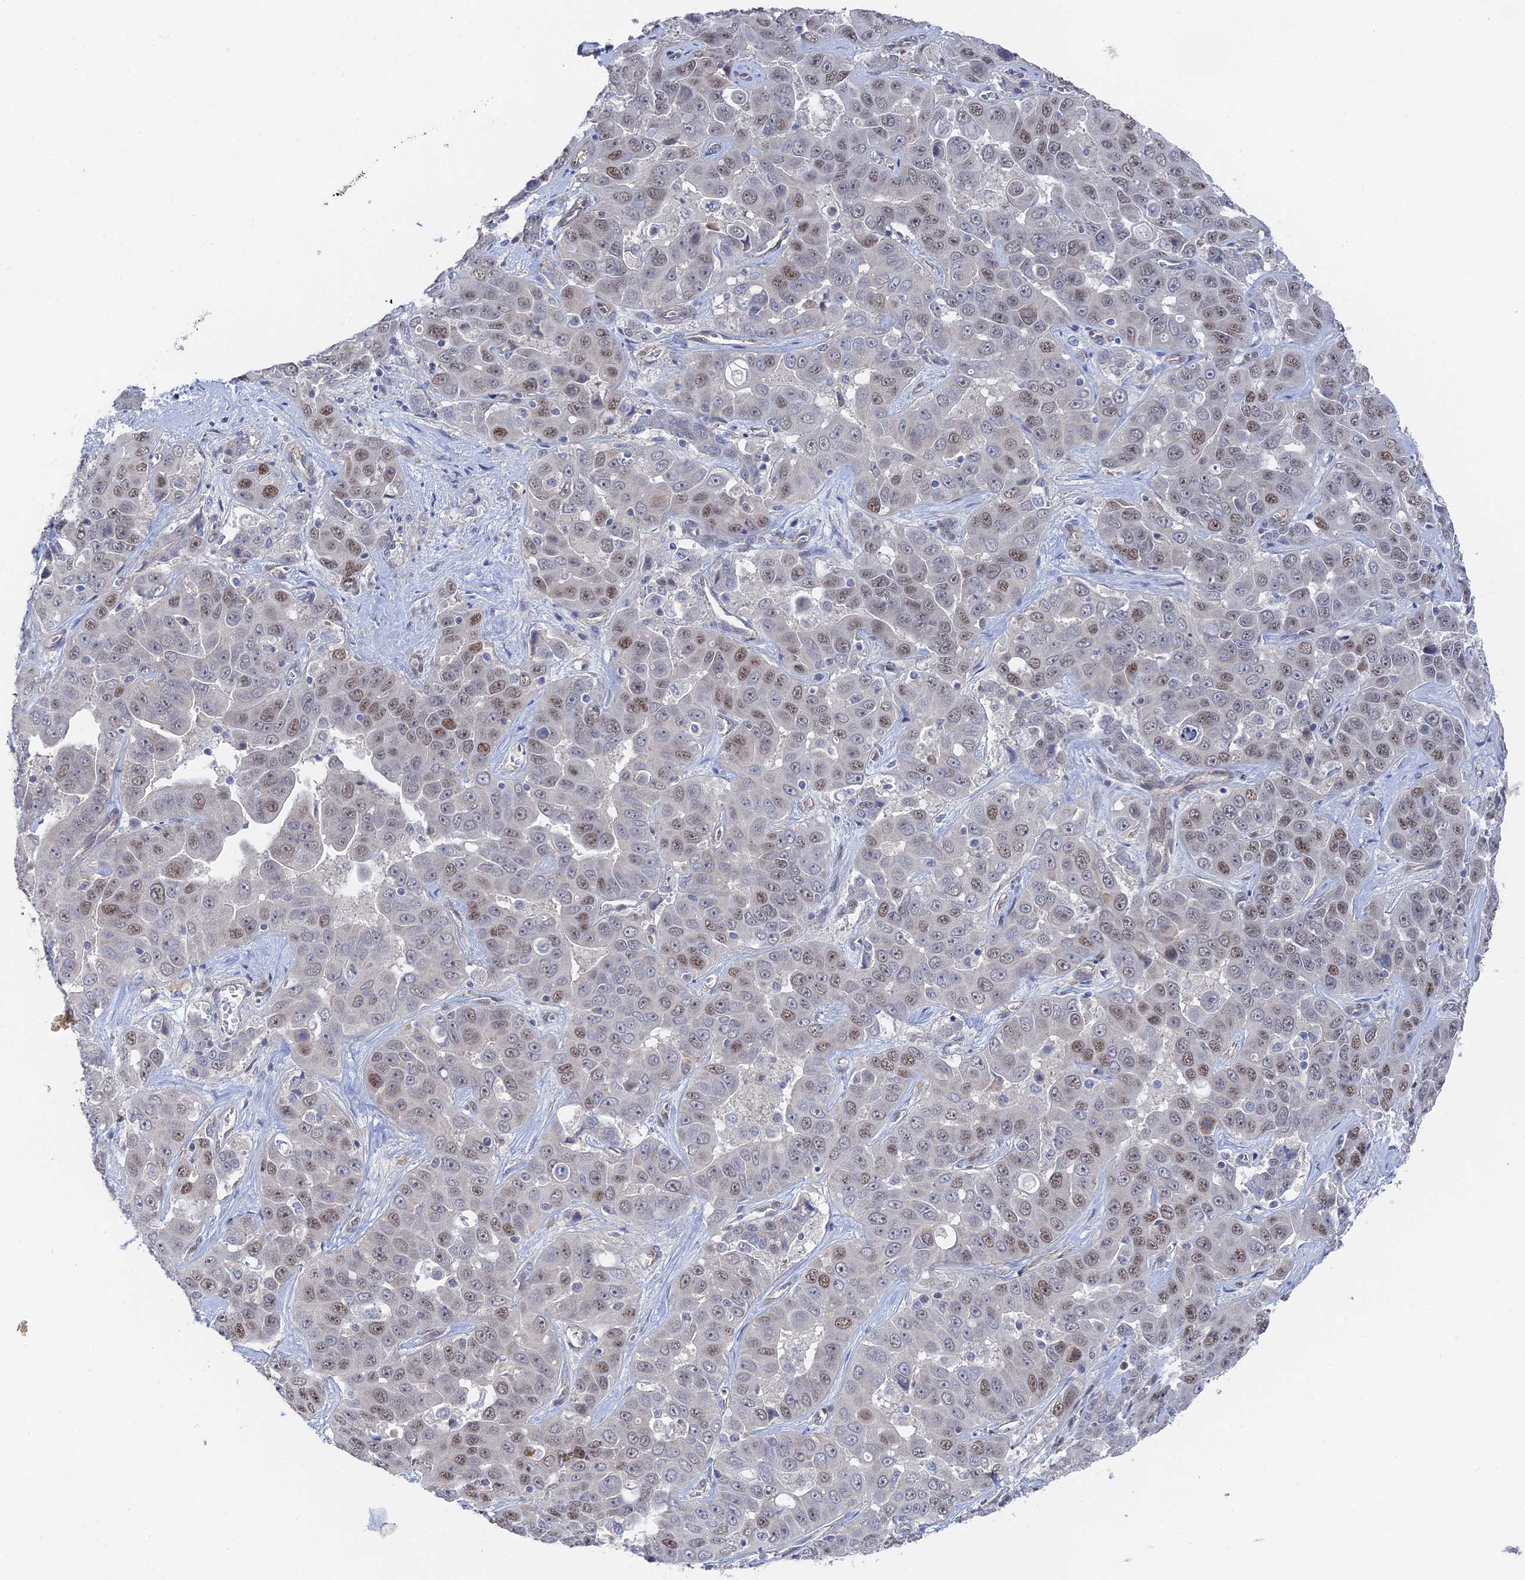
{"staining": {"intensity": "moderate", "quantity": "25%-75%", "location": "nuclear"}, "tissue": "liver cancer", "cell_type": "Tumor cells", "image_type": "cancer", "snomed": [{"axis": "morphology", "description": "Cholangiocarcinoma"}, {"axis": "topography", "description": "Liver"}], "caption": "Tumor cells display moderate nuclear positivity in about 25%-75% of cells in liver cancer.", "gene": "CFAP92", "patient": {"sex": "female", "age": 52}}